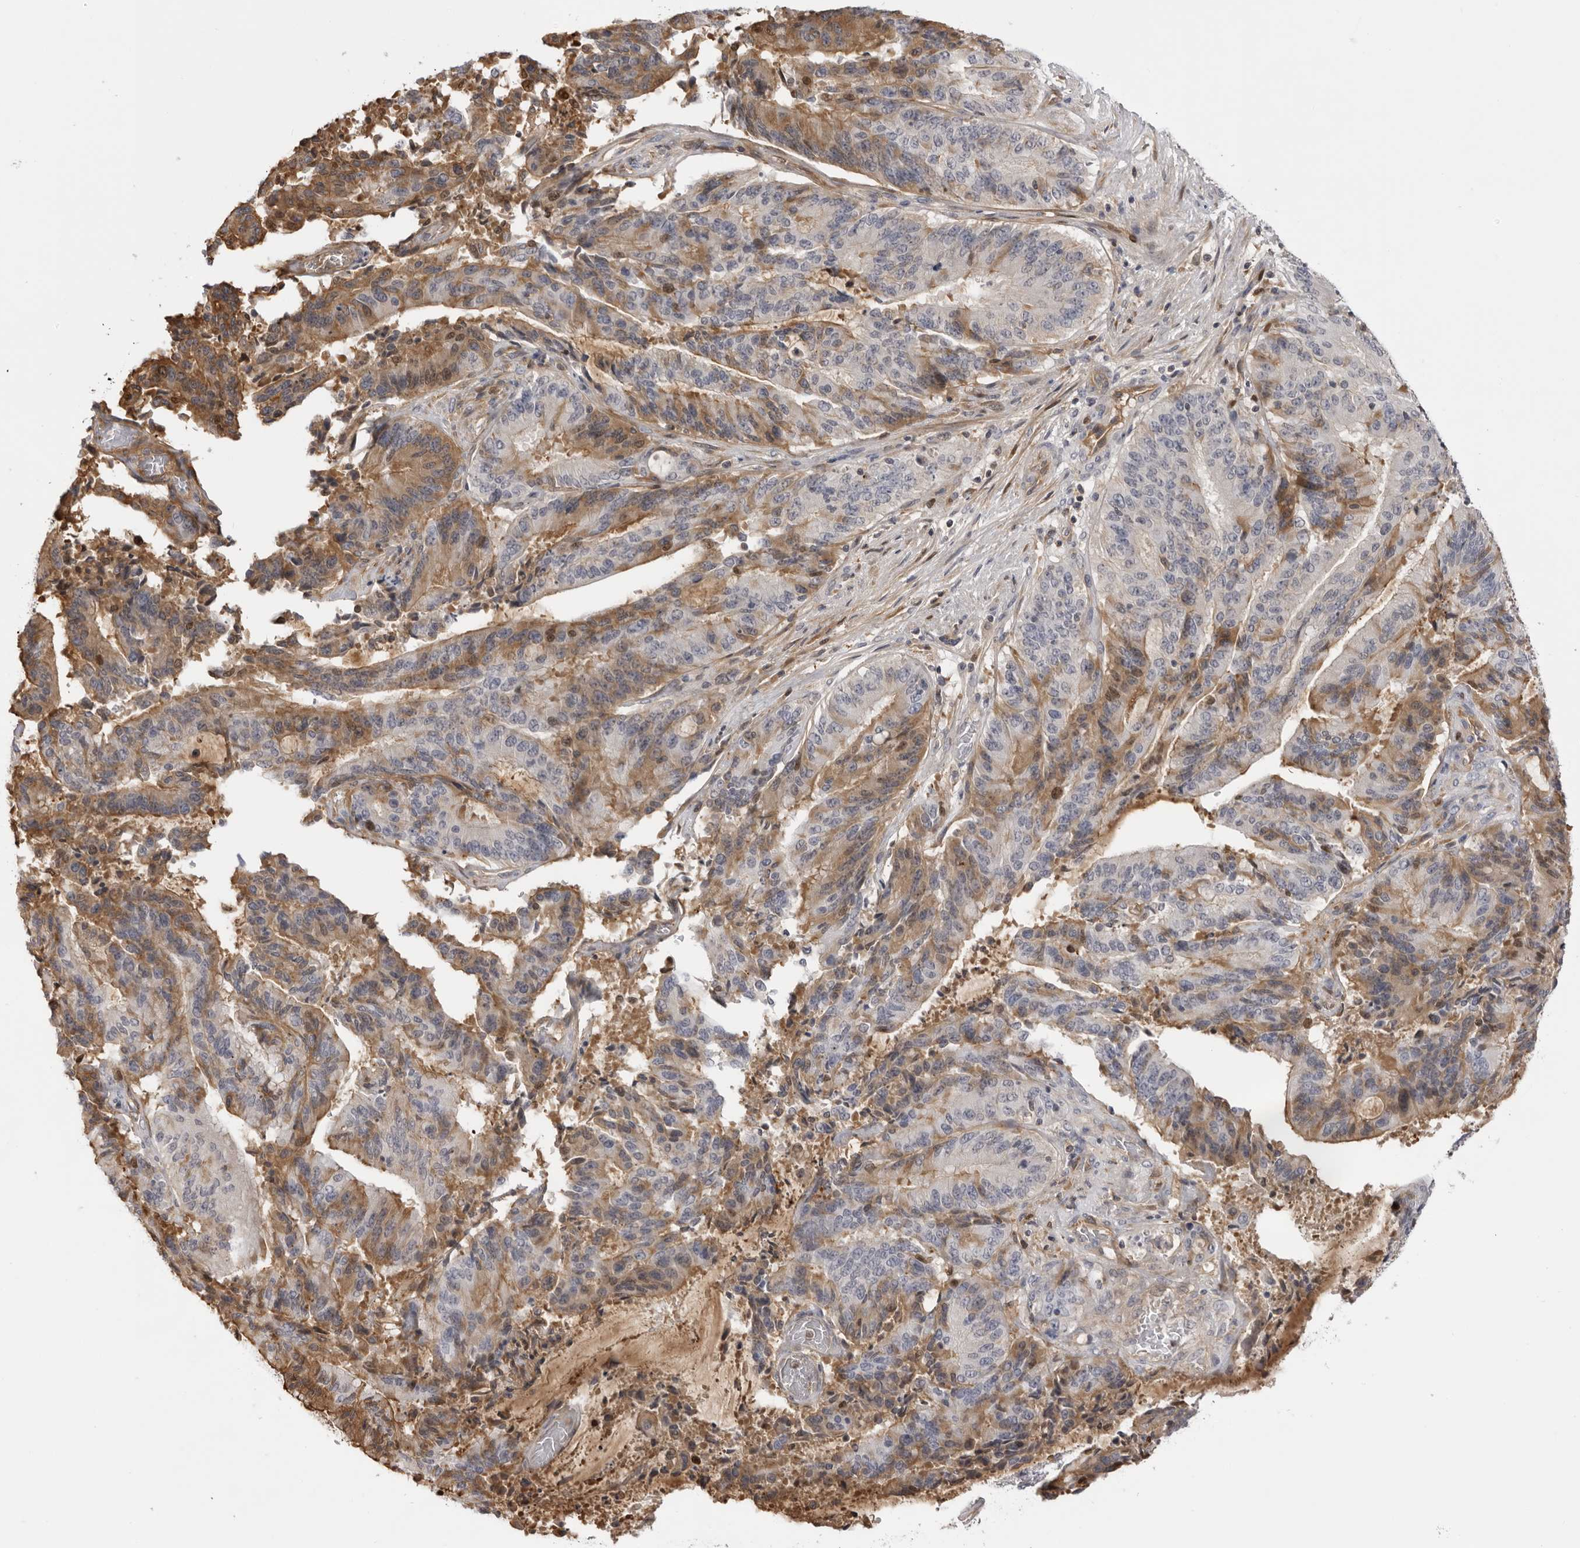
{"staining": {"intensity": "moderate", "quantity": "<25%", "location": "cytoplasmic/membranous"}, "tissue": "liver cancer", "cell_type": "Tumor cells", "image_type": "cancer", "snomed": [{"axis": "morphology", "description": "Normal tissue, NOS"}, {"axis": "morphology", "description": "Cholangiocarcinoma"}, {"axis": "topography", "description": "Liver"}, {"axis": "topography", "description": "Peripheral nerve tissue"}], "caption": "Human cholangiocarcinoma (liver) stained for a protein (brown) exhibits moderate cytoplasmic/membranous positive staining in approximately <25% of tumor cells.", "gene": "PLEKHF2", "patient": {"sex": "female", "age": 73}}